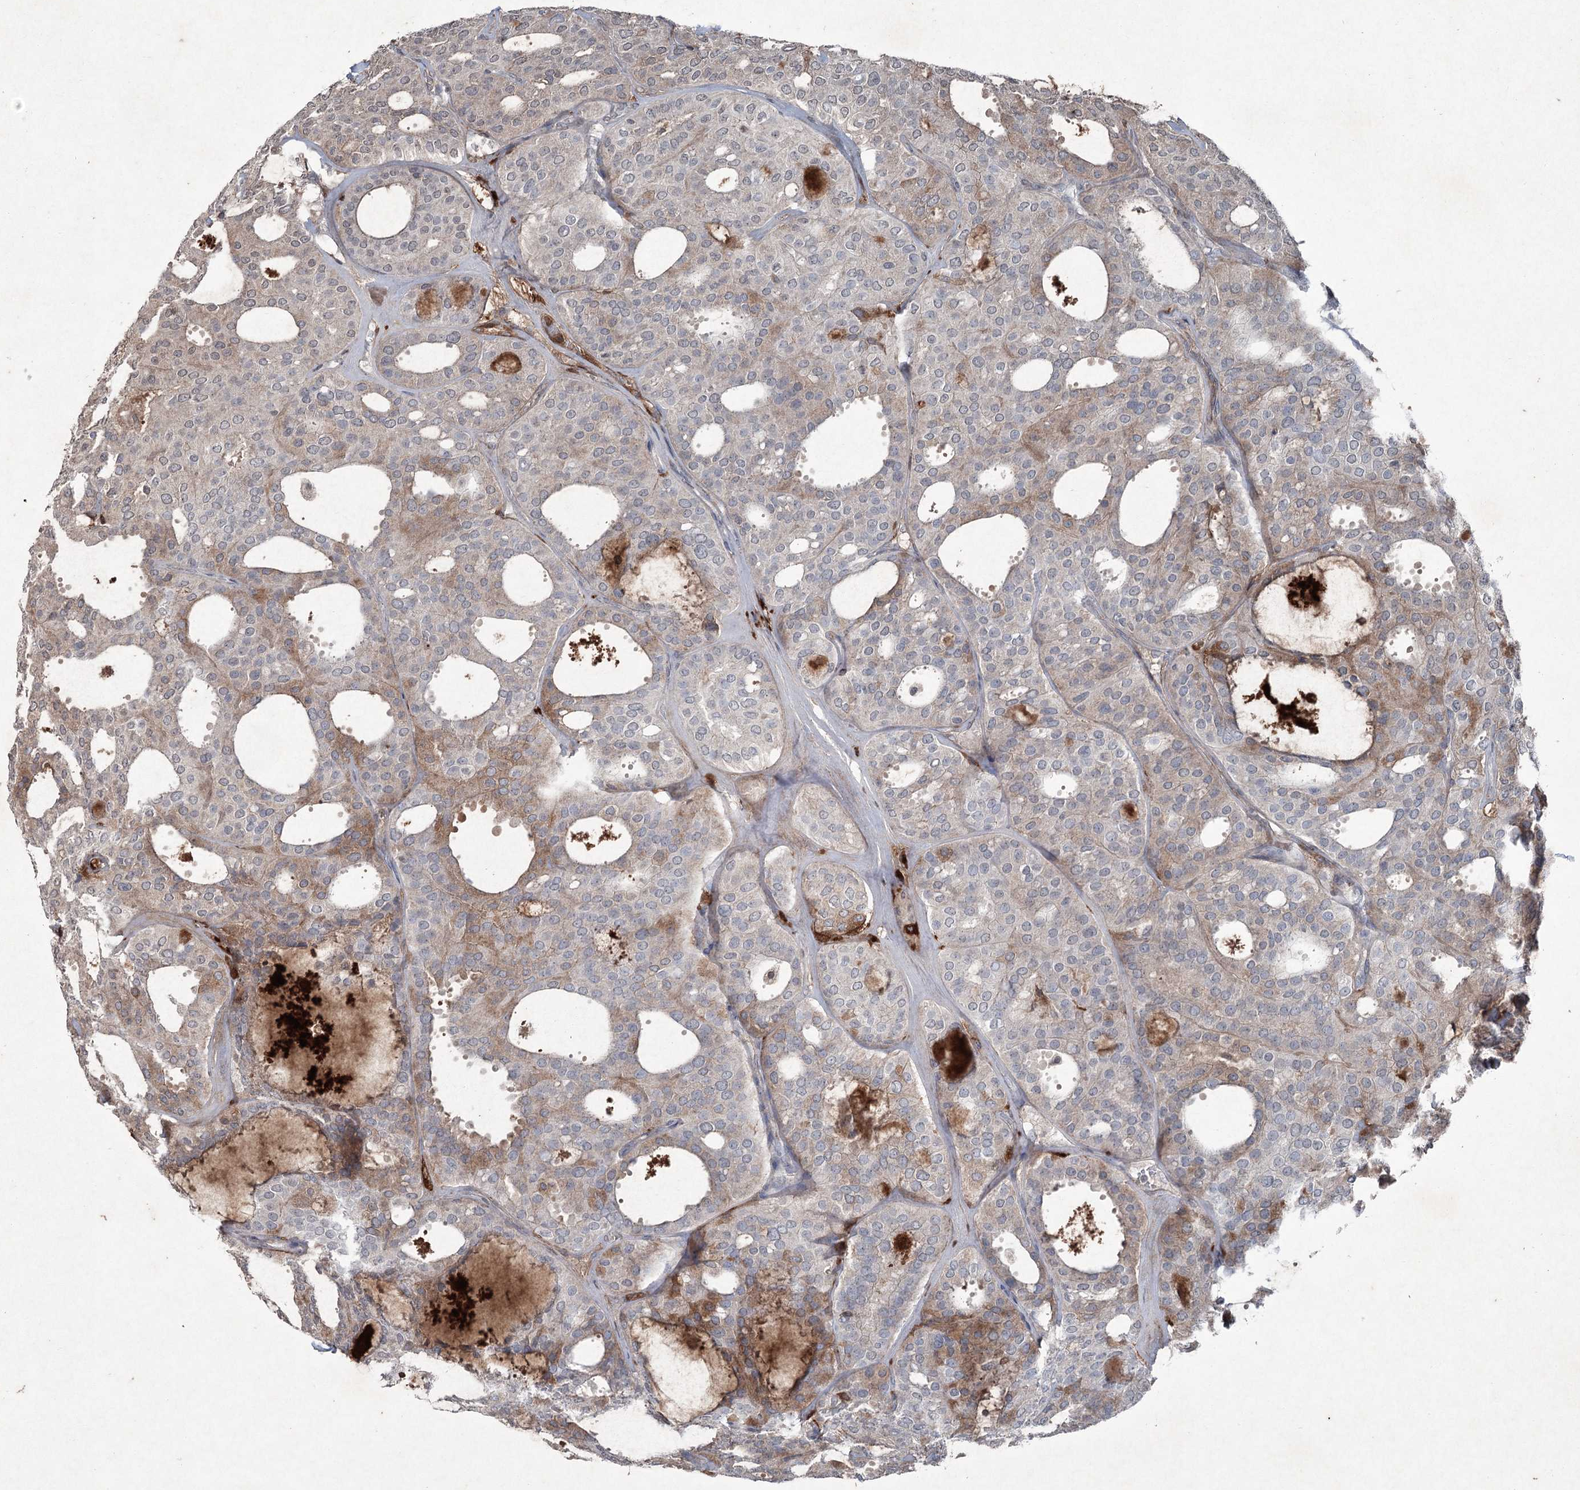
{"staining": {"intensity": "weak", "quantity": "25%-75%", "location": "cytoplasmic/membranous"}, "tissue": "thyroid cancer", "cell_type": "Tumor cells", "image_type": "cancer", "snomed": [{"axis": "morphology", "description": "Follicular adenoma carcinoma, NOS"}, {"axis": "topography", "description": "Thyroid gland"}], "caption": "Immunohistochemical staining of thyroid follicular adenoma carcinoma demonstrates low levels of weak cytoplasmic/membranous staining in about 25%-75% of tumor cells.", "gene": "PGLYRP2", "patient": {"sex": "male", "age": 75}}